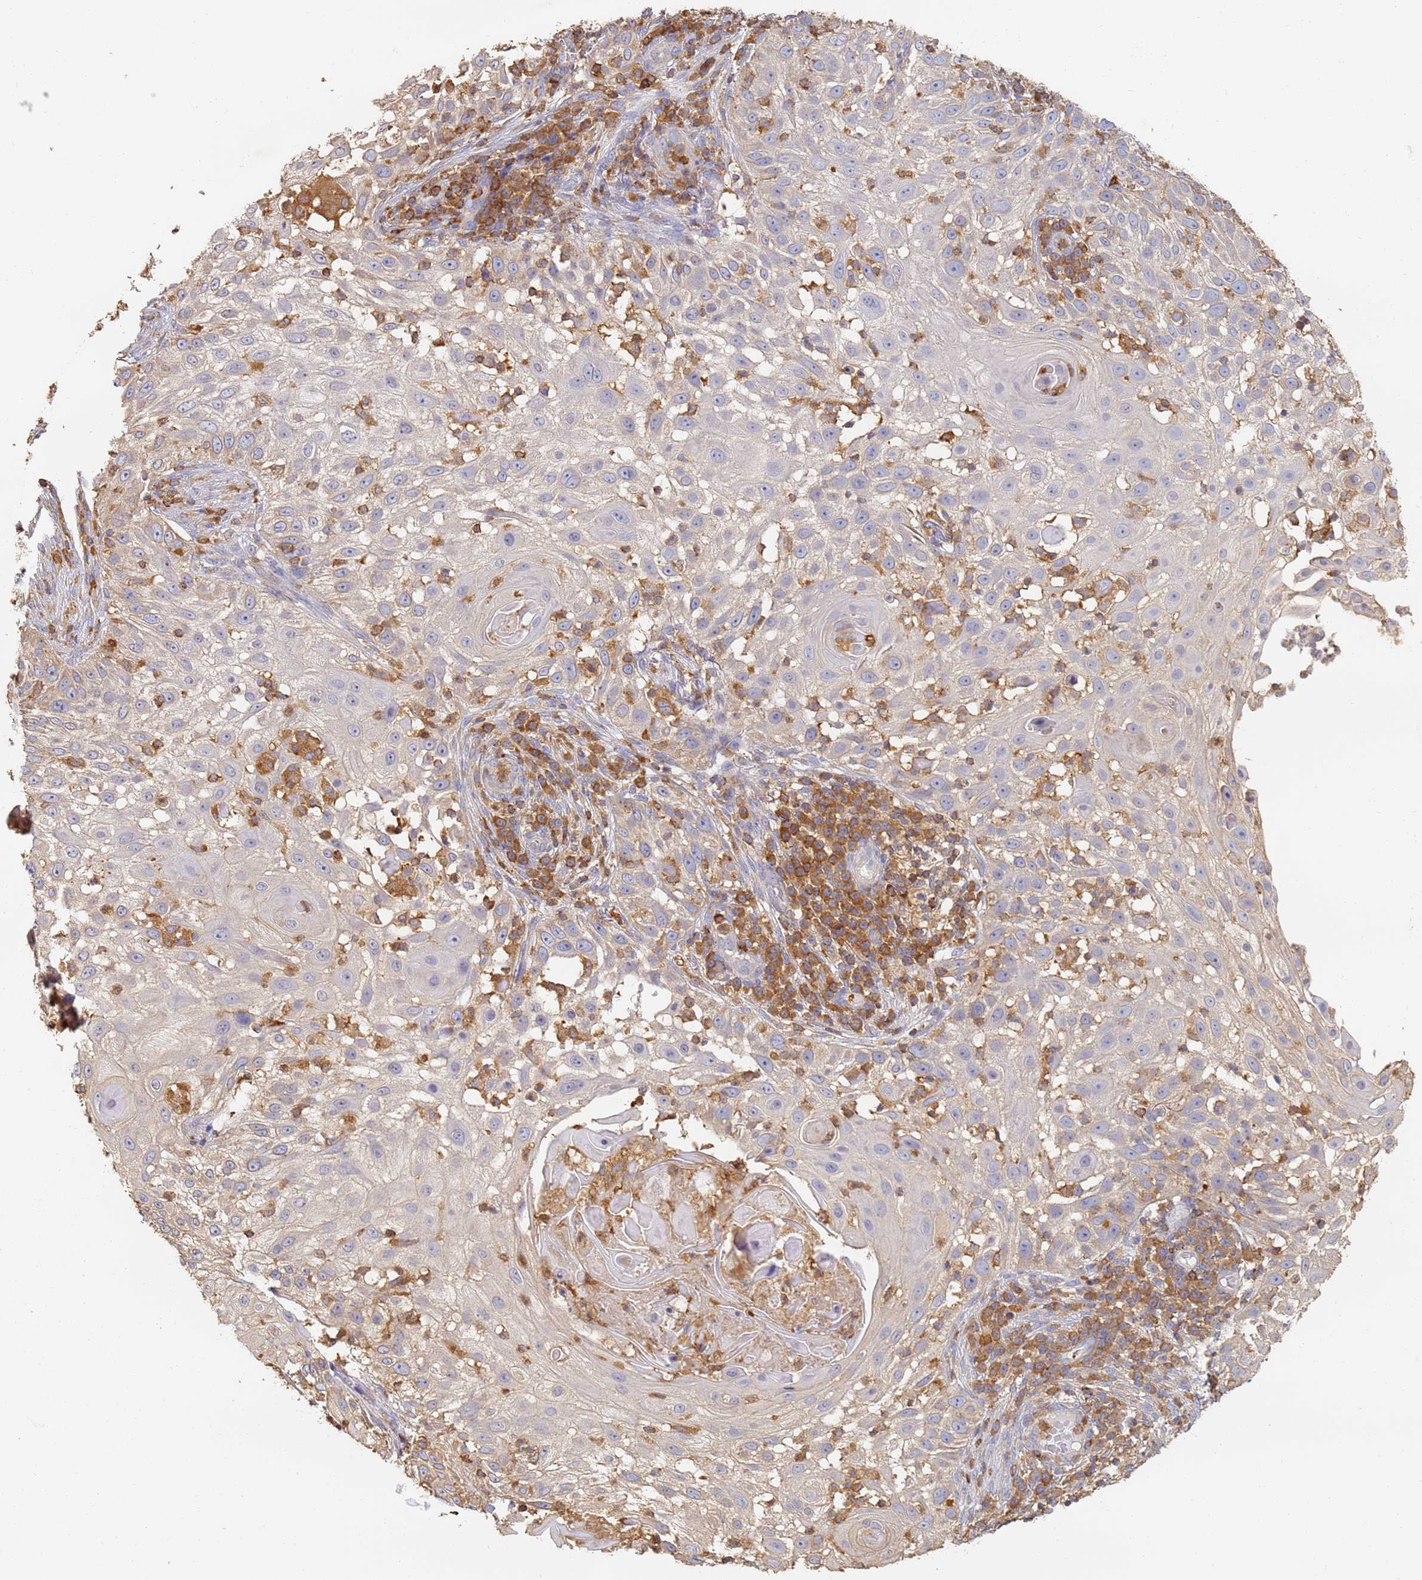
{"staining": {"intensity": "negative", "quantity": "none", "location": "none"}, "tissue": "skin cancer", "cell_type": "Tumor cells", "image_type": "cancer", "snomed": [{"axis": "morphology", "description": "Squamous cell carcinoma, NOS"}, {"axis": "topography", "description": "Skin"}], "caption": "There is no significant staining in tumor cells of skin cancer (squamous cell carcinoma).", "gene": "BIN2", "patient": {"sex": "female", "age": 44}}